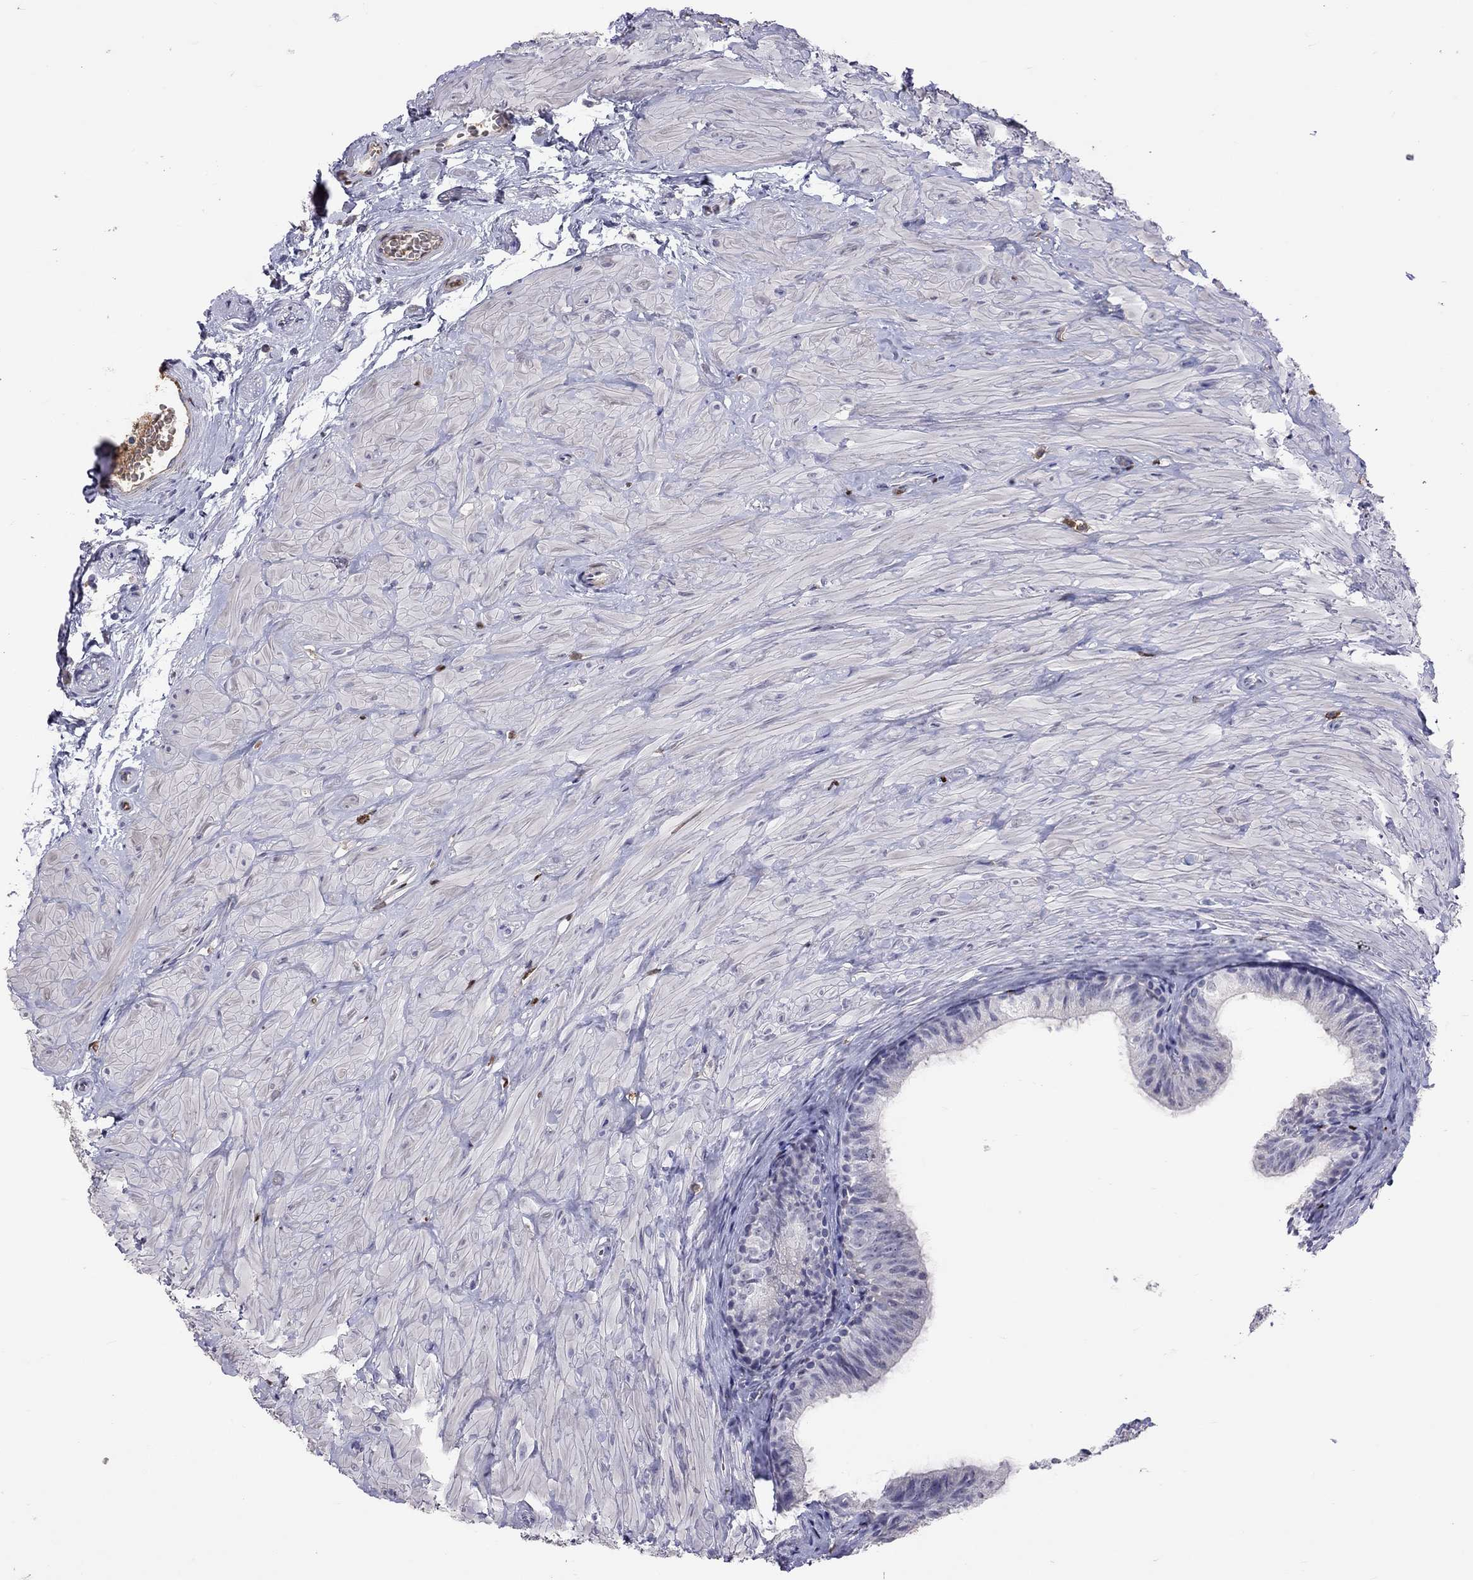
{"staining": {"intensity": "negative", "quantity": "none", "location": "none"}, "tissue": "epididymis", "cell_type": "Glandular cells", "image_type": "normal", "snomed": [{"axis": "morphology", "description": "Normal tissue, NOS"}, {"axis": "topography", "description": "Epididymis"}, {"axis": "topography", "description": "Vas deferens"}], "caption": "IHC micrograph of benign epididymis: human epididymis stained with DAB (3,3'-diaminobenzidine) displays no significant protein expression in glandular cells.", "gene": "SERPINA3", "patient": {"sex": "male", "age": 23}}